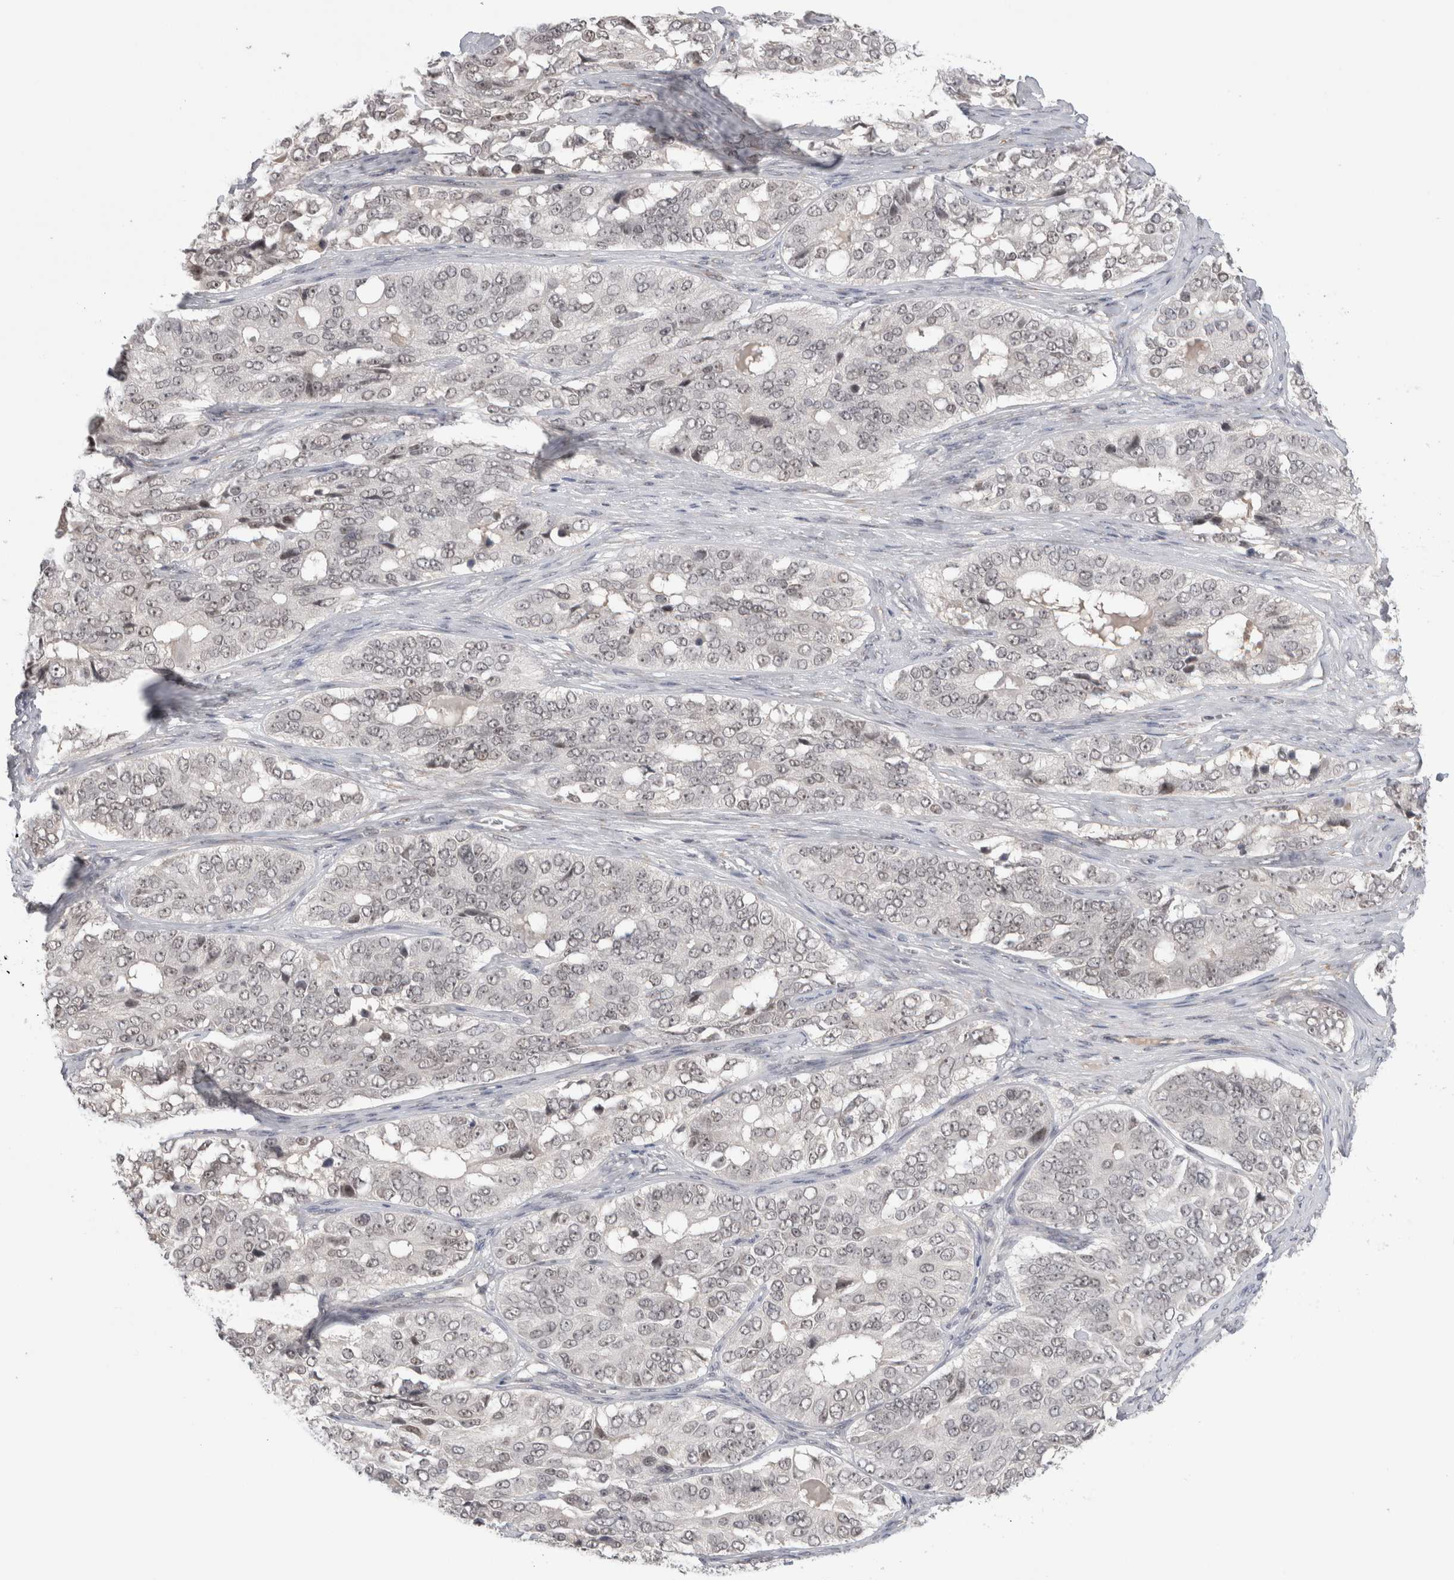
{"staining": {"intensity": "negative", "quantity": "none", "location": "none"}, "tissue": "ovarian cancer", "cell_type": "Tumor cells", "image_type": "cancer", "snomed": [{"axis": "morphology", "description": "Carcinoma, endometroid"}, {"axis": "topography", "description": "Ovary"}], "caption": "This is an IHC image of ovarian endometroid carcinoma. There is no positivity in tumor cells.", "gene": "ZNF24", "patient": {"sex": "female", "age": 51}}